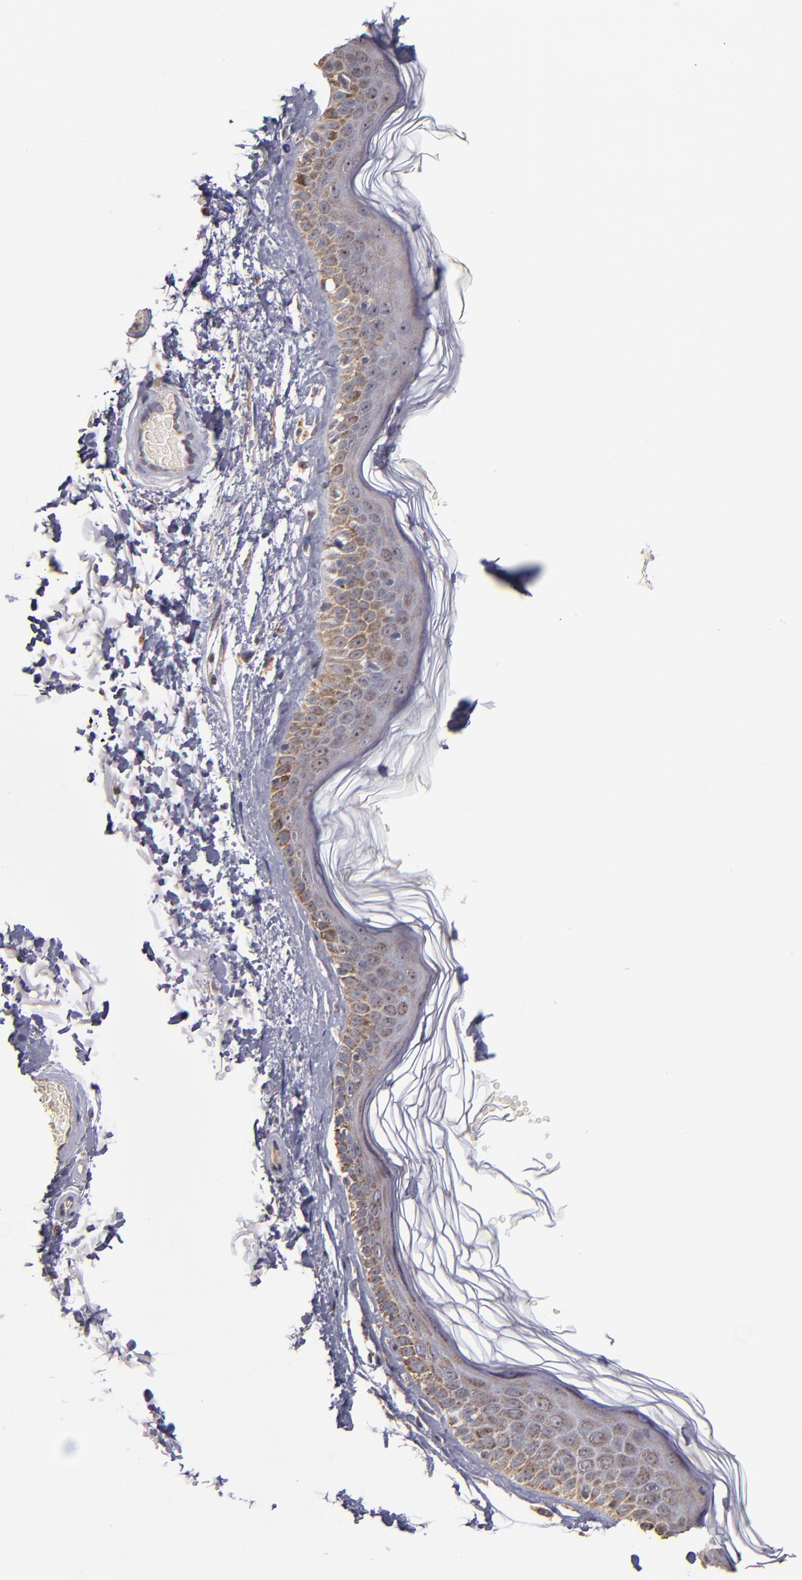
{"staining": {"intensity": "negative", "quantity": "none", "location": "none"}, "tissue": "skin", "cell_type": "Fibroblasts", "image_type": "normal", "snomed": [{"axis": "morphology", "description": "Normal tissue, NOS"}, {"axis": "topography", "description": "Skin"}], "caption": "Micrograph shows no protein positivity in fibroblasts of benign skin.", "gene": "DIABLO", "patient": {"sex": "male", "age": 63}}